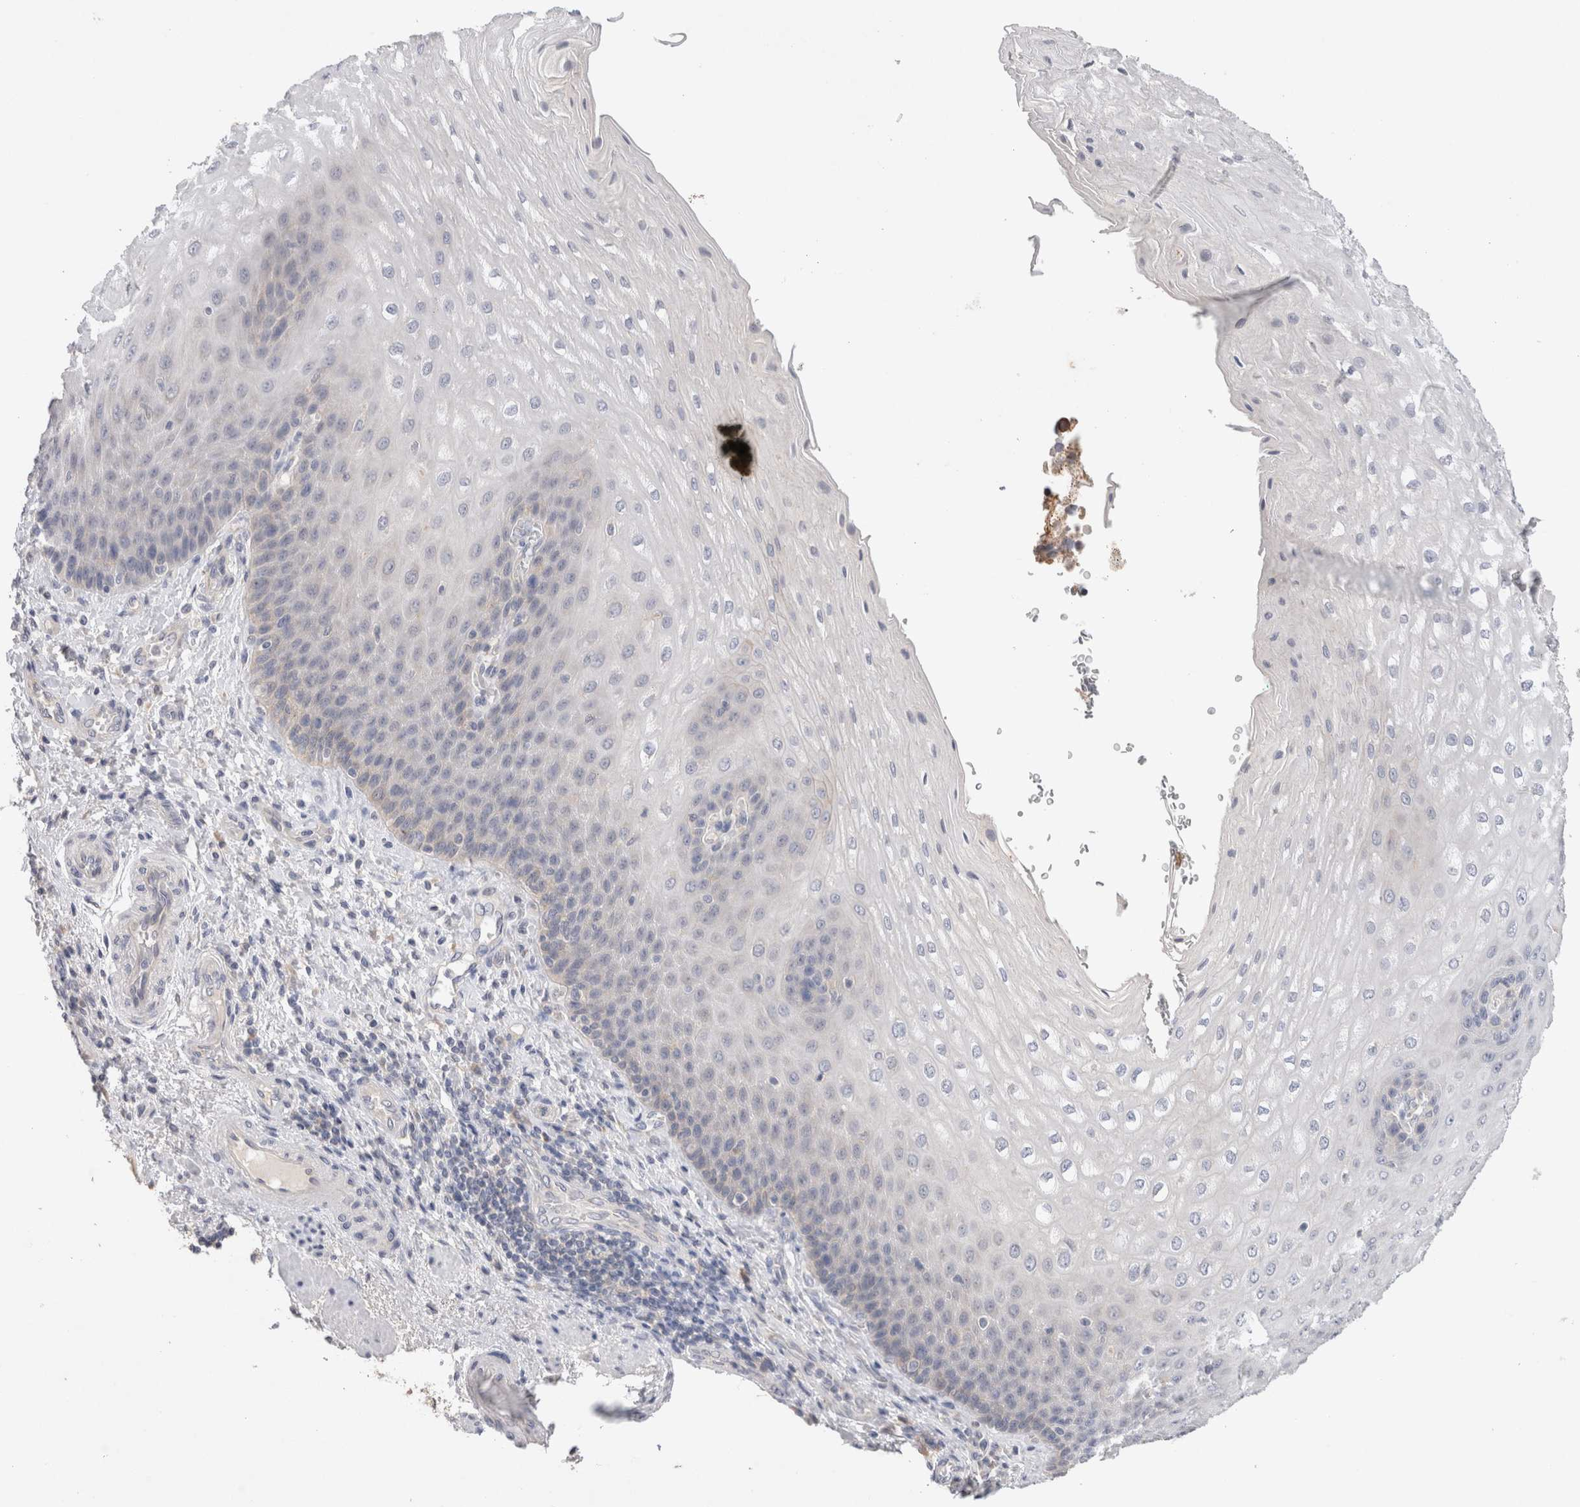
{"staining": {"intensity": "negative", "quantity": "none", "location": "none"}, "tissue": "esophagus", "cell_type": "Squamous epithelial cells", "image_type": "normal", "snomed": [{"axis": "morphology", "description": "Normal tissue, NOS"}, {"axis": "topography", "description": "Esophagus"}], "caption": "An IHC image of unremarkable esophagus is shown. There is no staining in squamous epithelial cells of esophagus.", "gene": "GAS1", "patient": {"sex": "male", "age": 54}}